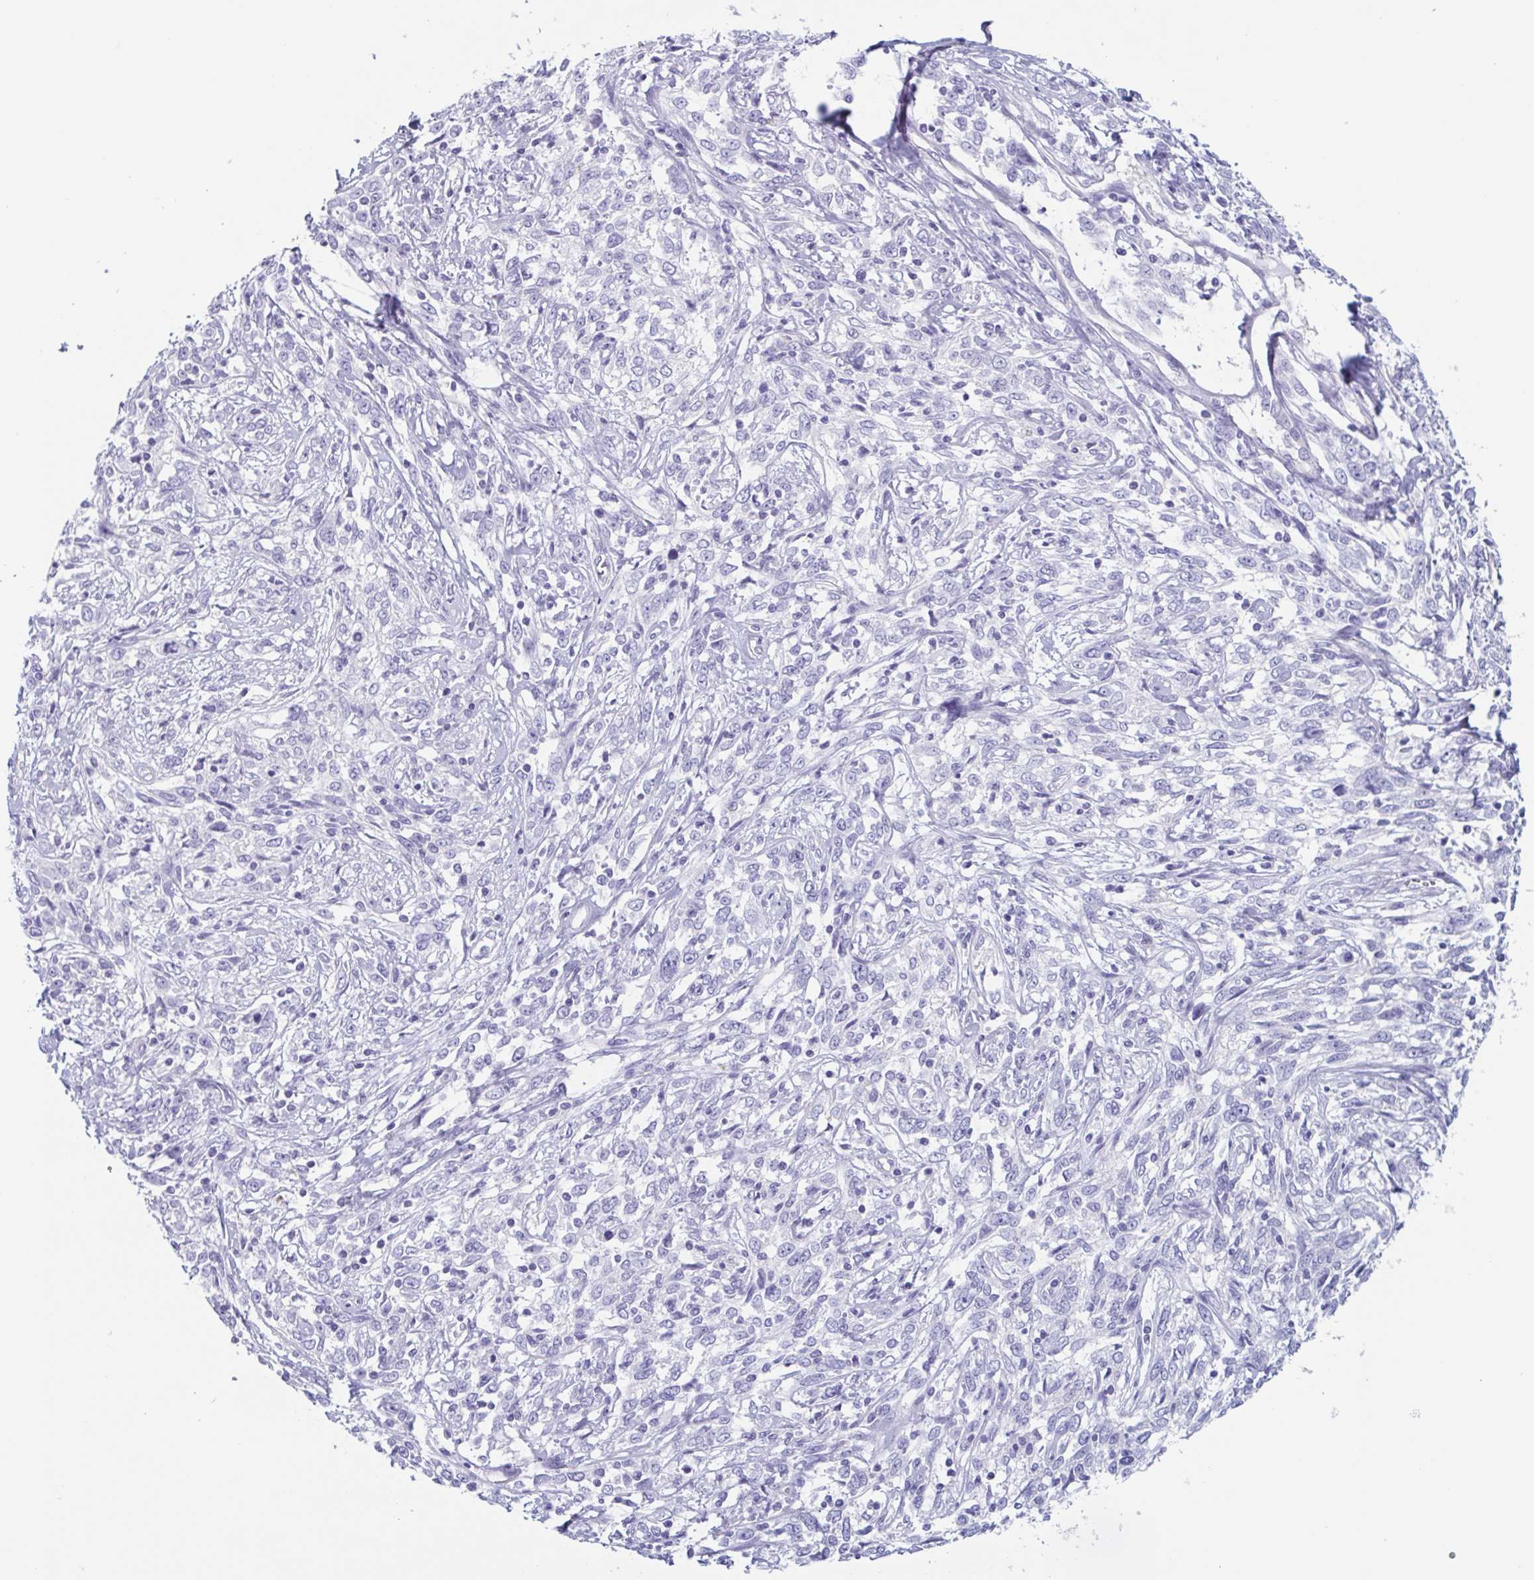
{"staining": {"intensity": "negative", "quantity": "none", "location": "none"}, "tissue": "cervical cancer", "cell_type": "Tumor cells", "image_type": "cancer", "snomed": [{"axis": "morphology", "description": "Adenocarcinoma, NOS"}, {"axis": "topography", "description": "Cervix"}], "caption": "The immunohistochemistry (IHC) photomicrograph has no significant expression in tumor cells of cervical cancer (adenocarcinoma) tissue.", "gene": "BPI", "patient": {"sex": "female", "age": 40}}